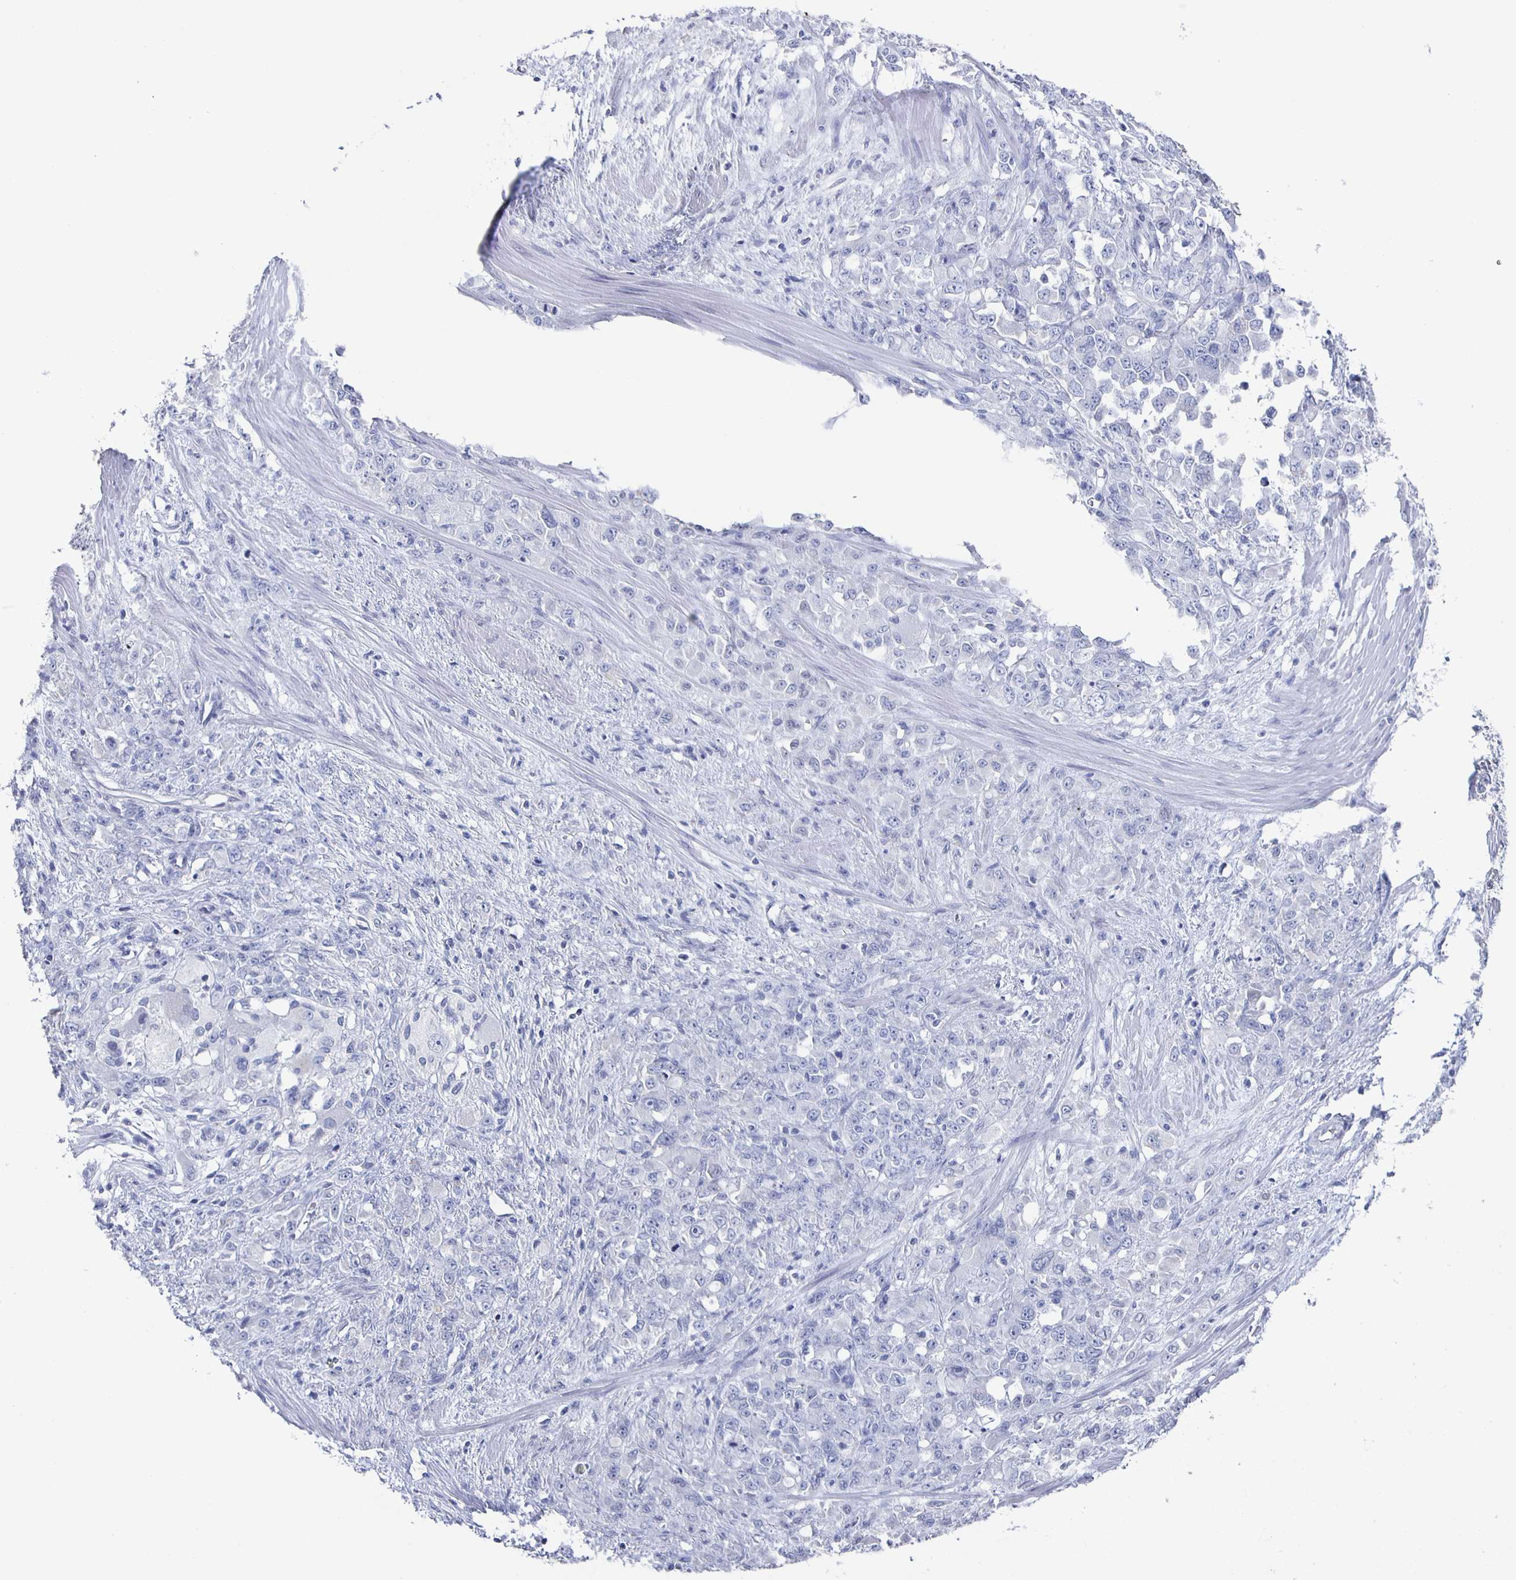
{"staining": {"intensity": "negative", "quantity": "none", "location": "none"}, "tissue": "stomach cancer", "cell_type": "Tumor cells", "image_type": "cancer", "snomed": [{"axis": "morphology", "description": "Adenocarcinoma, NOS"}, {"axis": "topography", "description": "Stomach"}], "caption": "Tumor cells show no significant staining in stomach cancer (adenocarcinoma).", "gene": "CCDC17", "patient": {"sex": "female", "age": 76}}